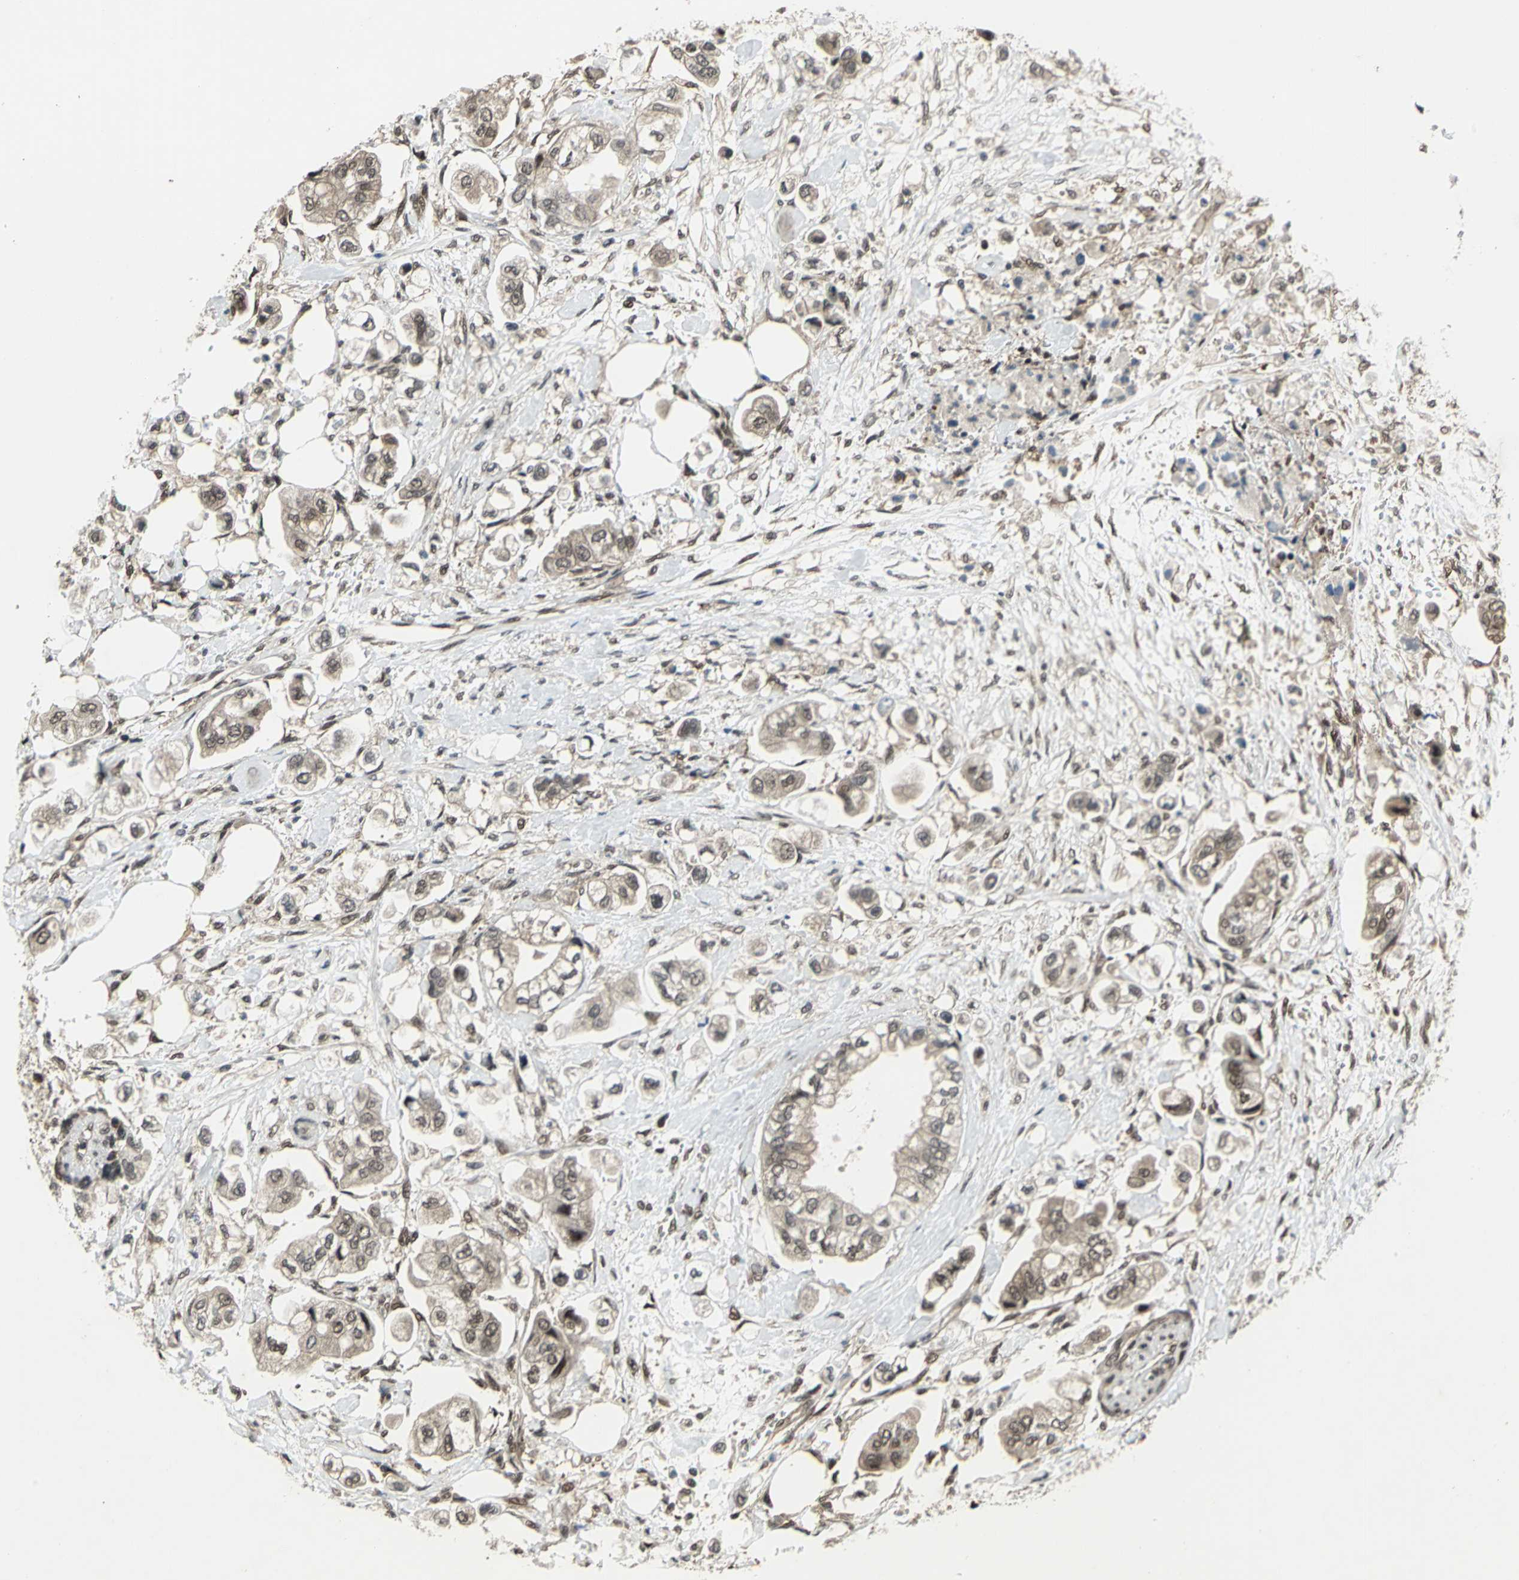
{"staining": {"intensity": "weak", "quantity": ">75%", "location": "cytoplasmic/membranous,nuclear"}, "tissue": "stomach cancer", "cell_type": "Tumor cells", "image_type": "cancer", "snomed": [{"axis": "morphology", "description": "Adenocarcinoma, NOS"}, {"axis": "topography", "description": "Stomach"}], "caption": "Tumor cells exhibit low levels of weak cytoplasmic/membranous and nuclear expression in about >75% of cells in stomach adenocarcinoma.", "gene": "COPS5", "patient": {"sex": "male", "age": 62}}